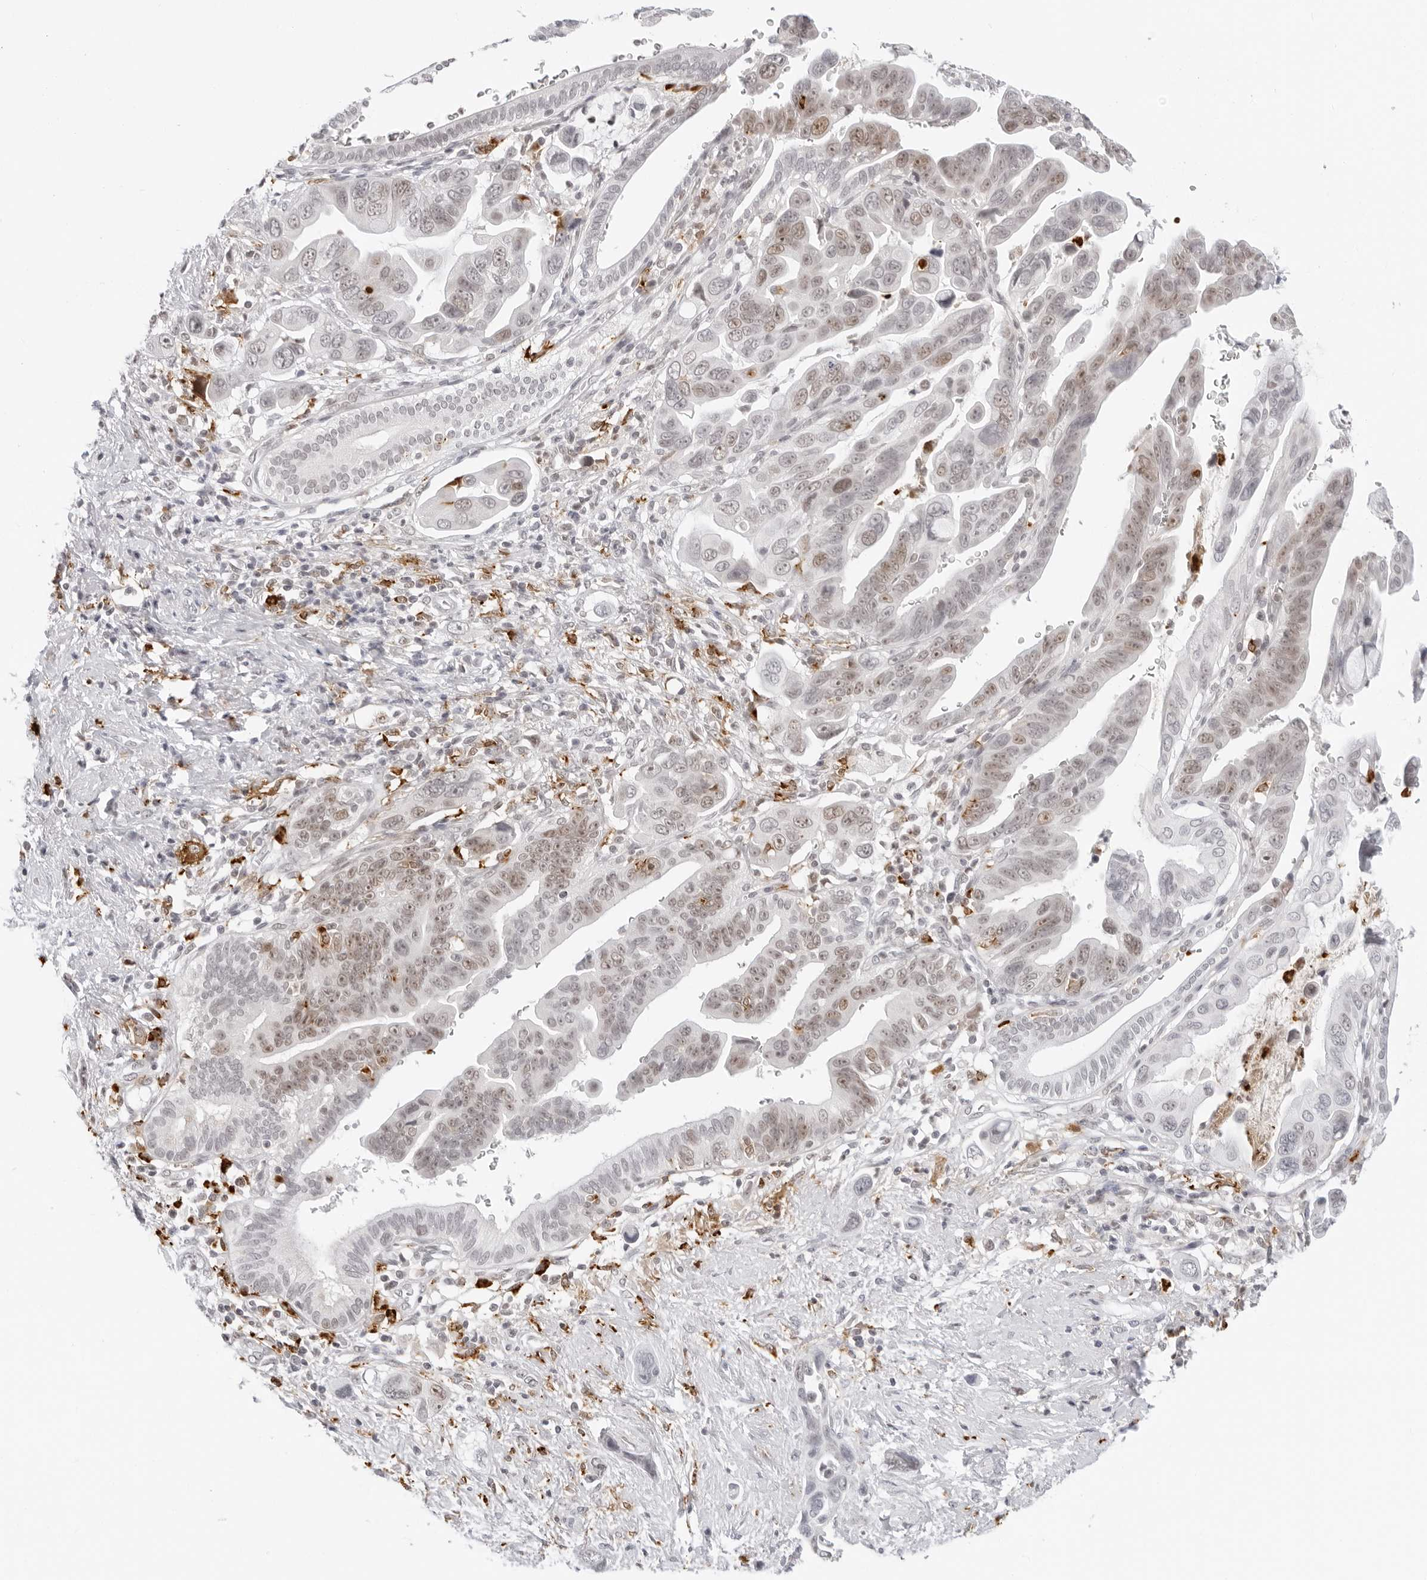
{"staining": {"intensity": "weak", "quantity": ">75%", "location": "nuclear"}, "tissue": "pancreatic cancer", "cell_type": "Tumor cells", "image_type": "cancer", "snomed": [{"axis": "morphology", "description": "Adenocarcinoma, NOS"}, {"axis": "topography", "description": "Pancreas"}], "caption": "Pancreatic adenocarcinoma stained with IHC shows weak nuclear staining in approximately >75% of tumor cells.", "gene": "MSH6", "patient": {"sex": "female", "age": 72}}